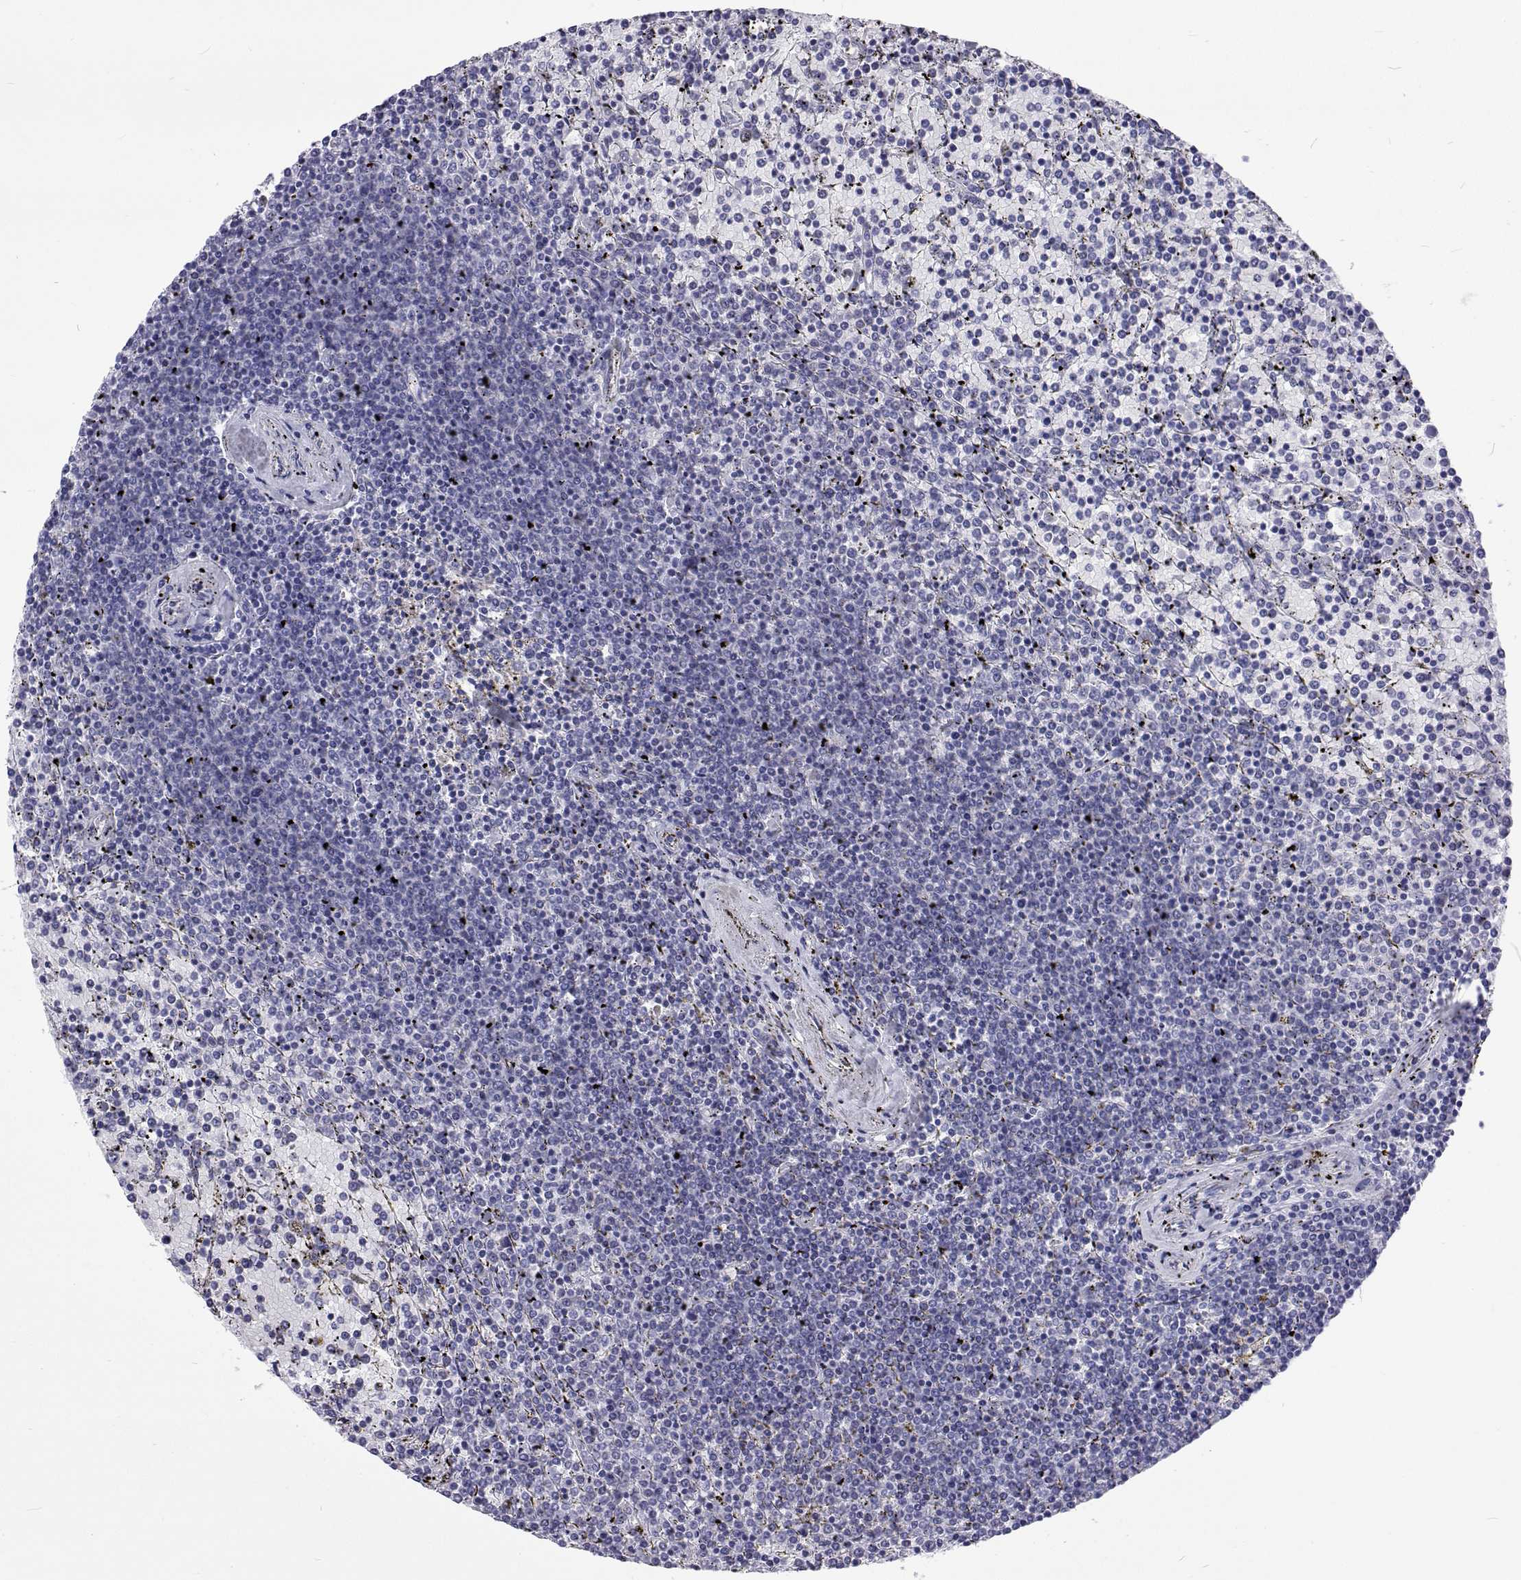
{"staining": {"intensity": "negative", "quantity": "none", "location": "none"}, "tissue": "lymphoma", "cell_type": "Tumor cells", "image_type": "cancer", "snomed": [{"axis": "morphology", "description": "Malignant lymphoma, non-Hodgkin's type, Low grade"}, {"axis": "topography", "description": "Spleen"}], "caption": "Protein analysis of low-grade malignant lymphoma, non-Hodgkin's type demonstrates no significant positivity in tumor cells.", "gene": "UMODL1", "patient": {"sex": "female", "age": 77}}